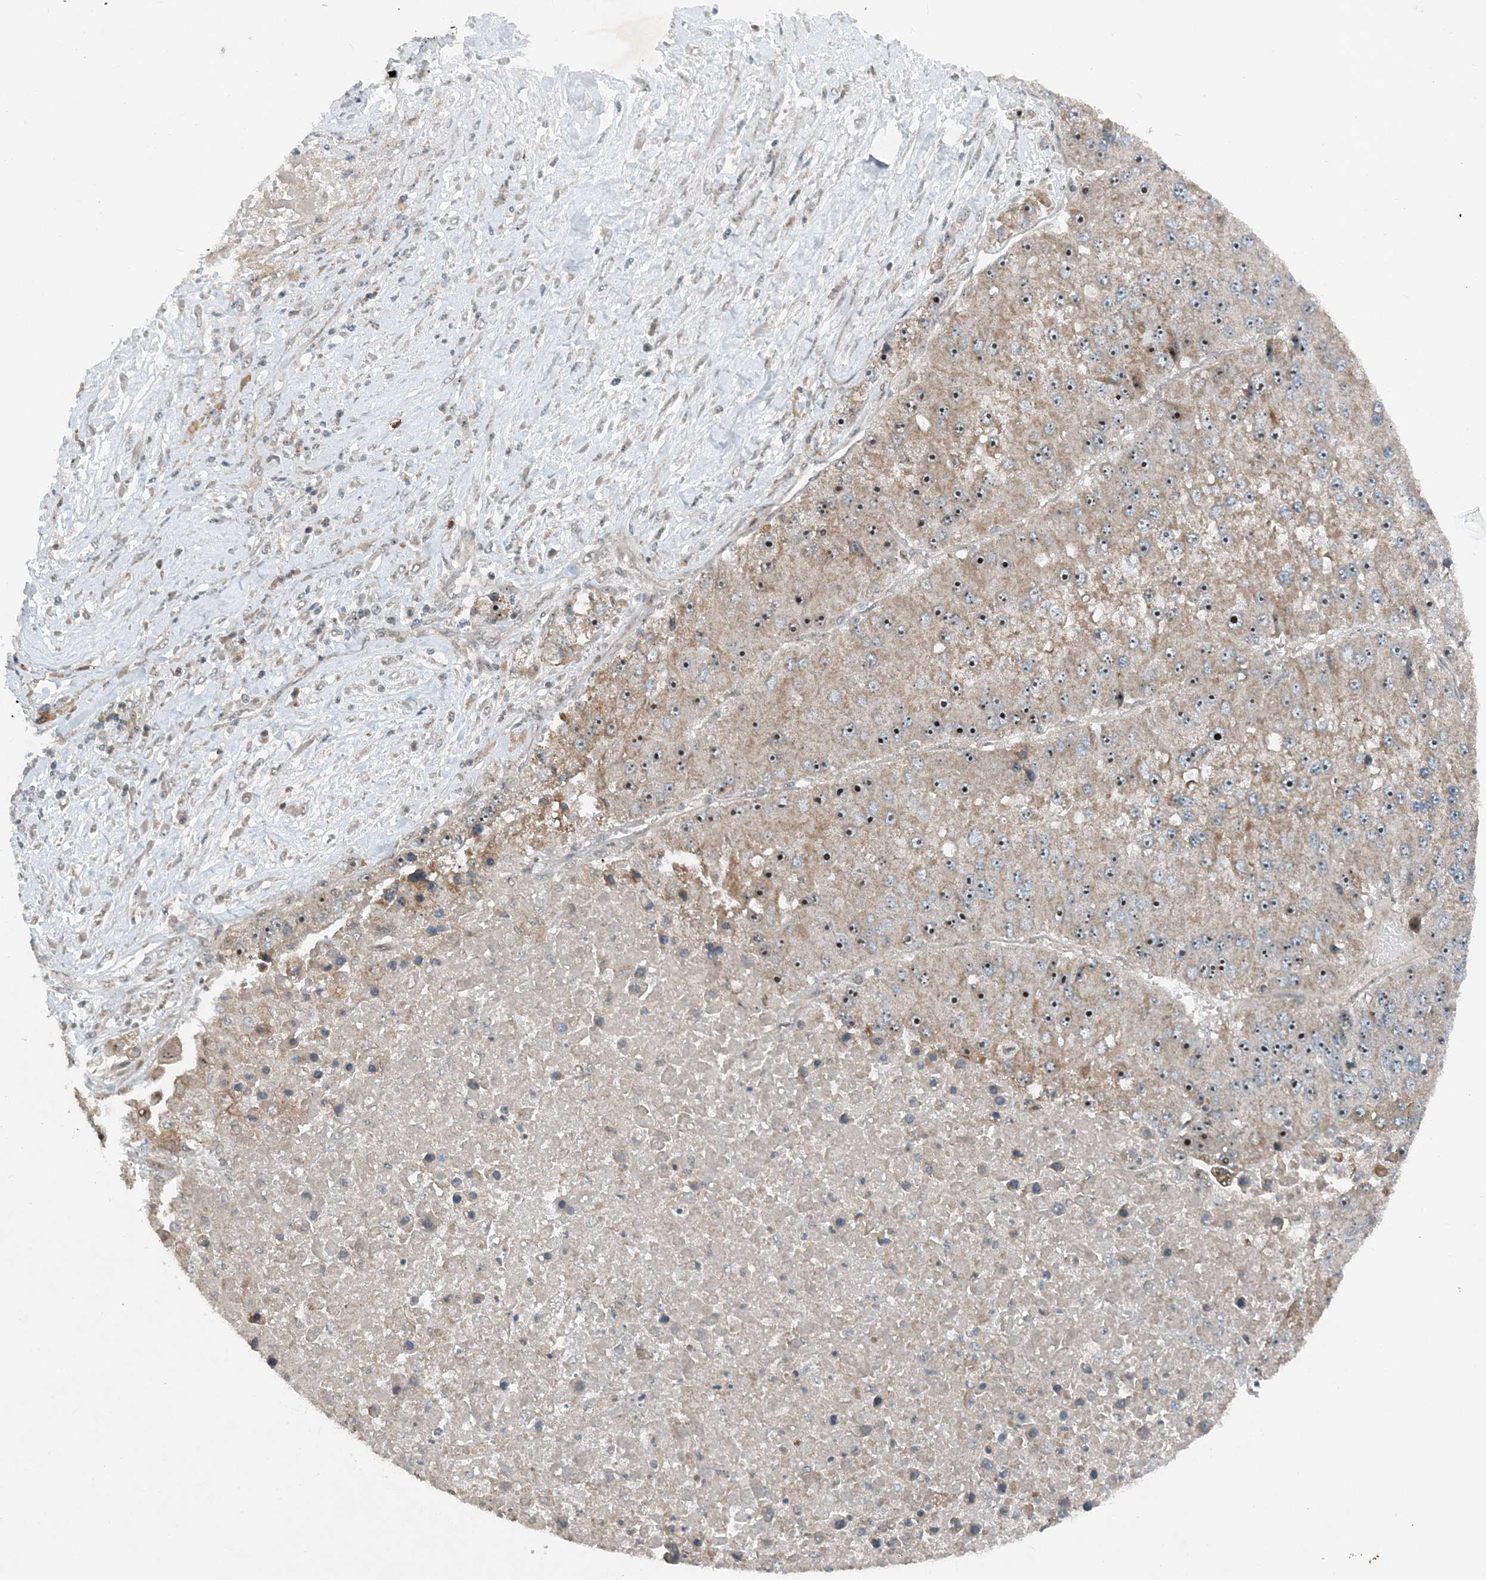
{"staining": {"intensity": "moderate", "quantity": ">75%", "location": "nuclear"}, "tissue": "liver cancer", "cell_type": "Tumor cells", "image_type": "cancer", "snomed": [{"axis": "morphology", "description": "Carcinoma, Hepatocellular, NOS"}, {"axis": "topography", "description": "Liver"}], "caption": "Immunohistochemistry of liver cancer (hepatocellular carcinoma) shows medium levels of moderate nuclear positivity in about >75% of tumor cells. The staining is performed using DAB brown chromogen to label protein expression. The nuclei are counter-stained blue using hematoxylin.", "gene": "MITD1", "patient": {"sex": "female", "age": 73}}